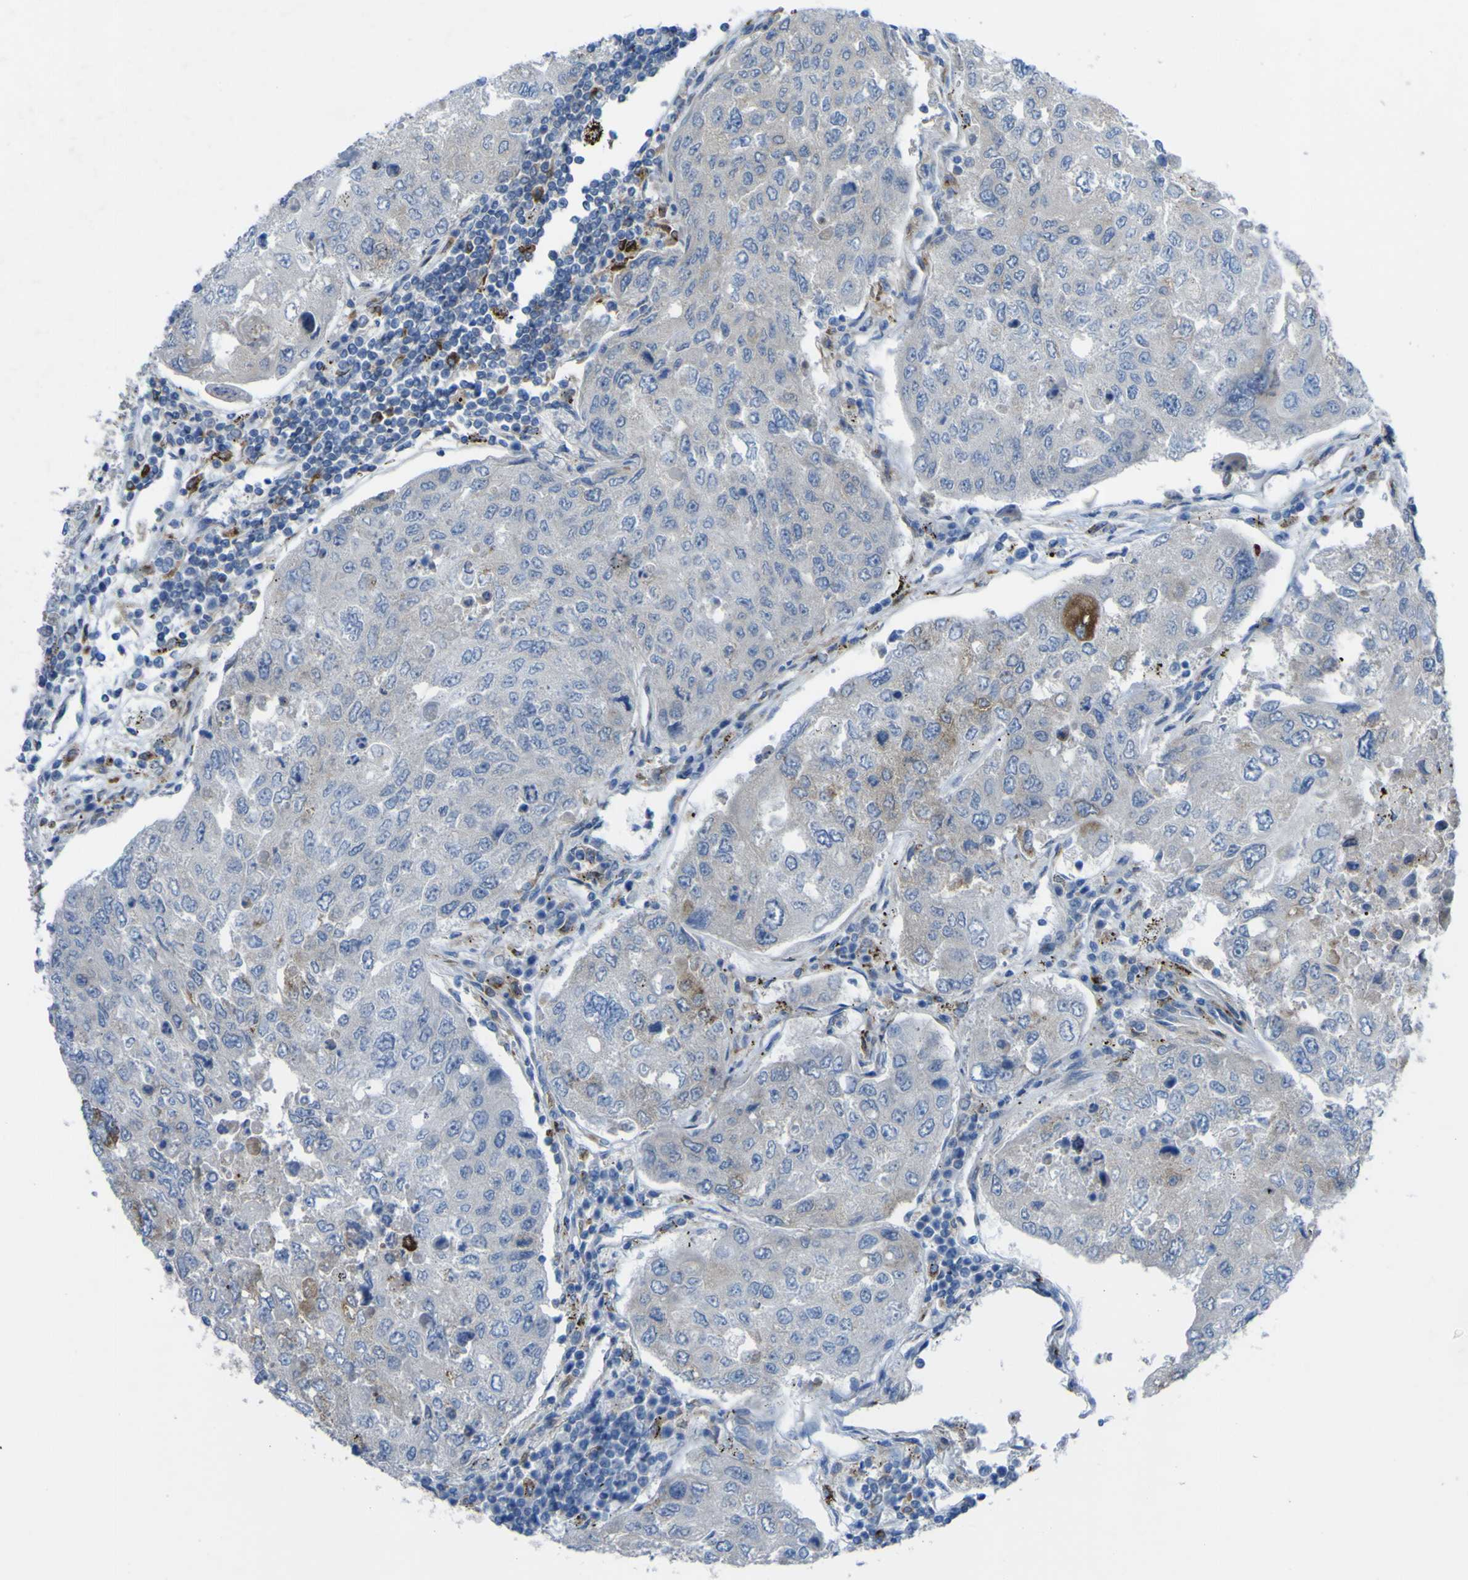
{"staining": {"intensity": "weak", "quantity": "<25%", "location": "cytoplasmic/membranous"}, "tissue": "urothelial cancer", "cell_type": "Tumor cells", "image_type": "cancer", "snomed": [{"axis": "morphology", "description": "Urothelial carcinoma, High grade"}, {"axis": "topography", "description": "Lymph node"}, {"axis": "topography", "description": "Urinary bladder"}], "caption": "Tumor cells are negative for protein expression in human high-grade urothelial carcinoma.", "gene": "CST3", "patient": {"sex": "male", "age": 51}}